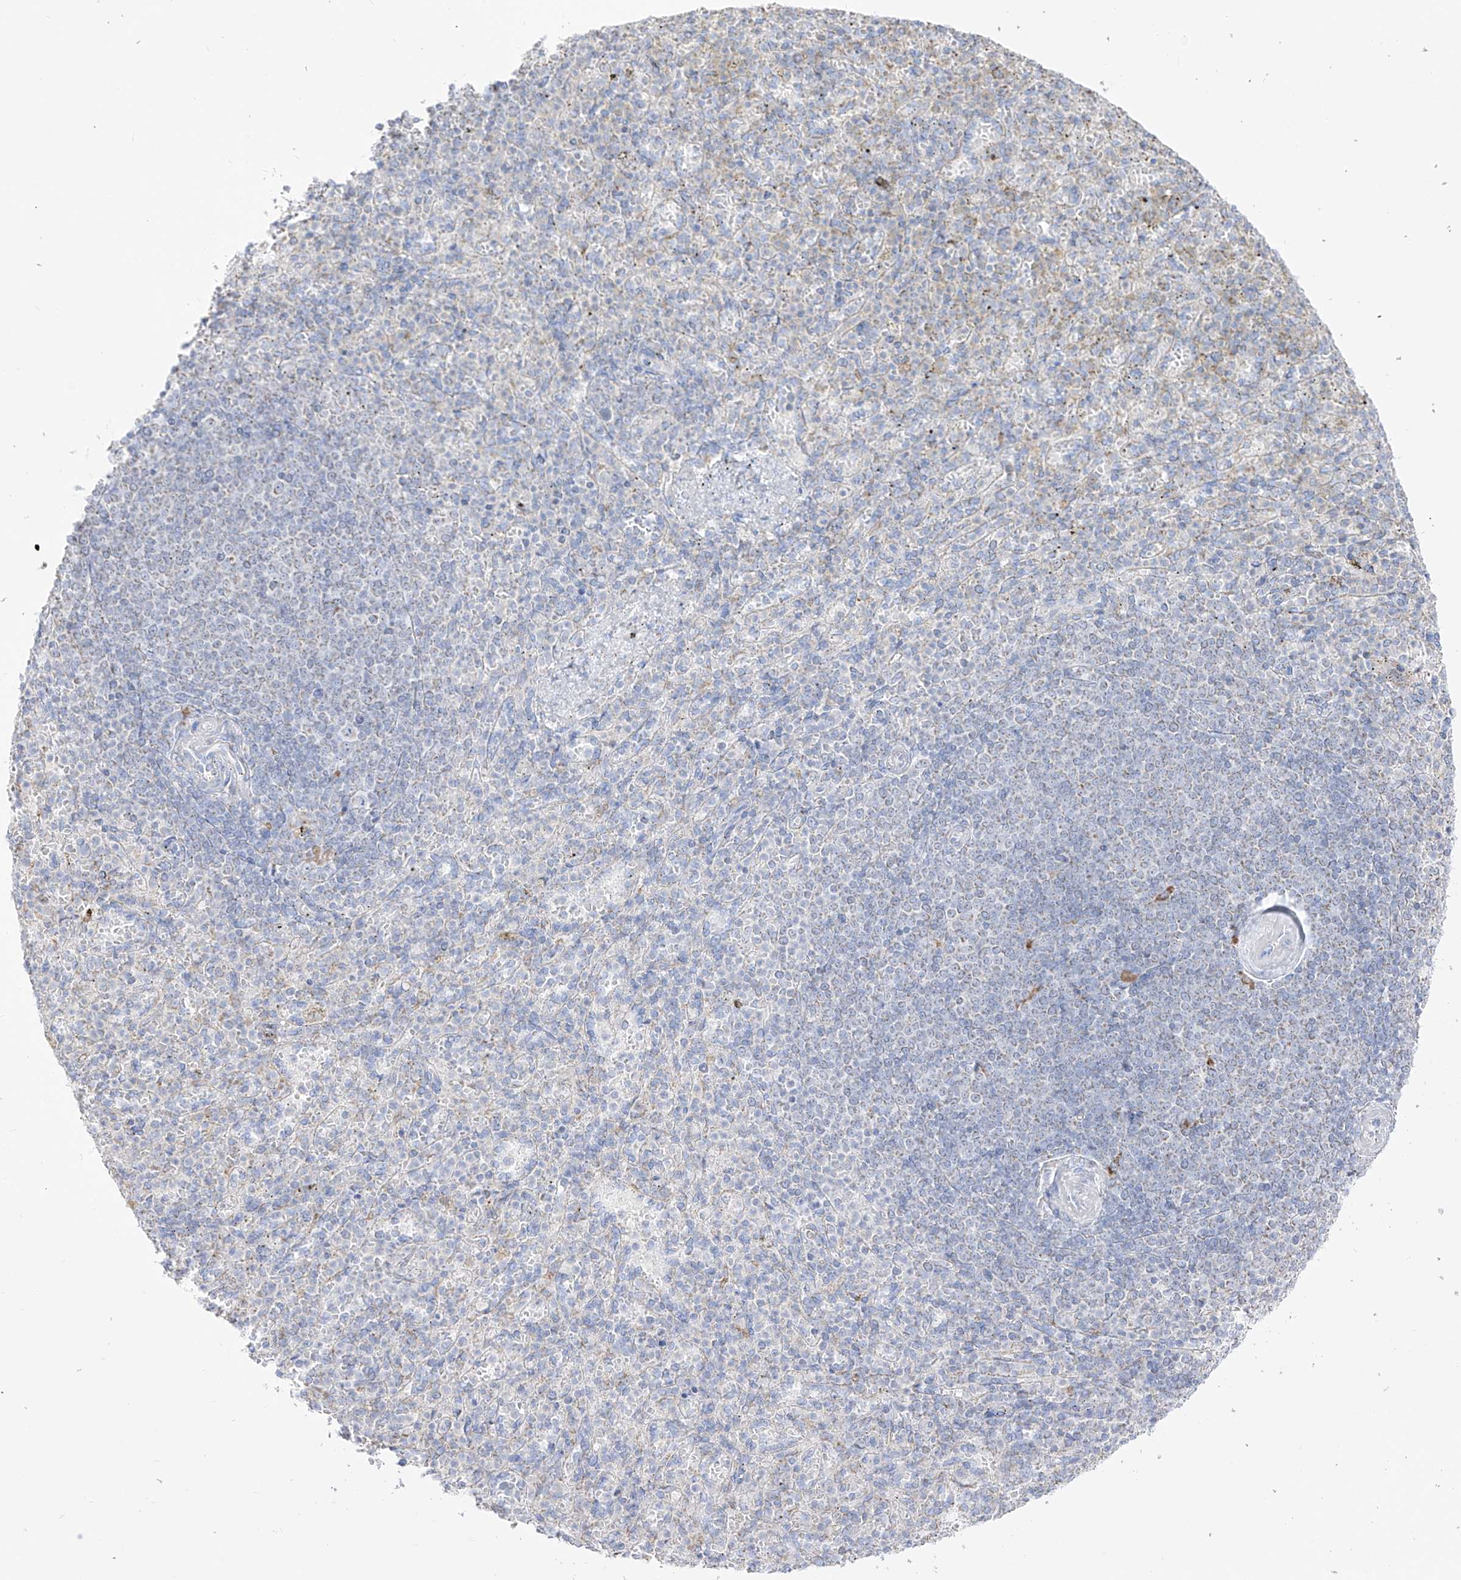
{"staining": {"intensity": "negative", "quantity": "none", "location": "none"}, "tissue": "spleen", "cell_type": "Cells in red pulp", "image_type": "normal", "snomed": [{"axis": "morphology", "description": "Normal tissue, NOS"}, {"axis": "topography", "description": "Spleen"}], "caption": "Immunohistochemistry of normal spleen reveals no positivity in cells in red pulp.", "gene": "RCHY1", "patient": {"sex": "female", "age": 74}}